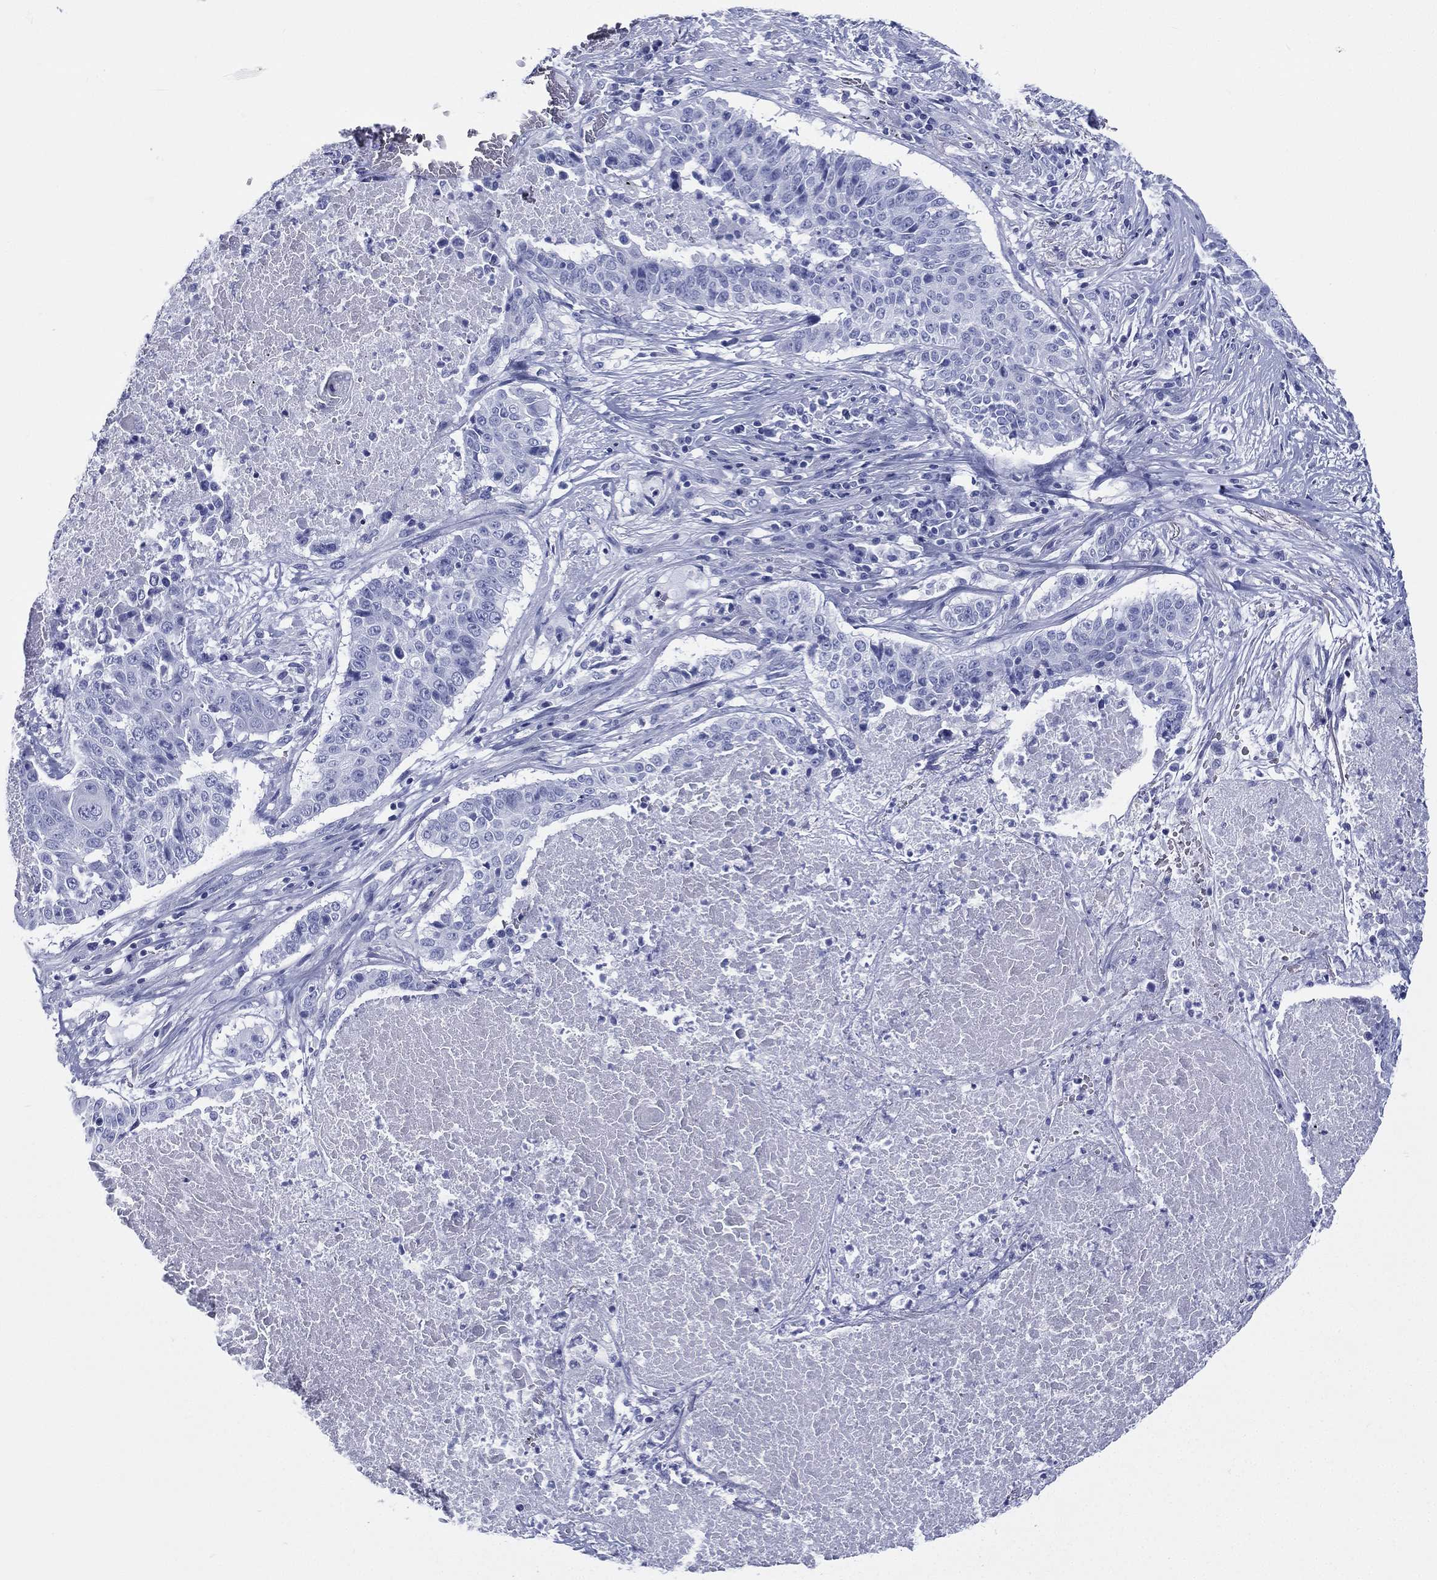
{"staining": {"intensity": "negative", "quantity": "none", "location": "none"}, "tissue": "lung cancer", "cell_type": "Tumor cells", "image_type": "cancer", "snomed": [{"axis": "morphology", "description": "Squamous cell carcinoma, NOS"}, {"axis": "topography", "description": "Lung"}], "caption": "Immunohistochemistry of human lung cancer demonstrates no staining in tumor cells.", "gene": "RSPH4A", "patient": {"sex": "male", "age": 64}}